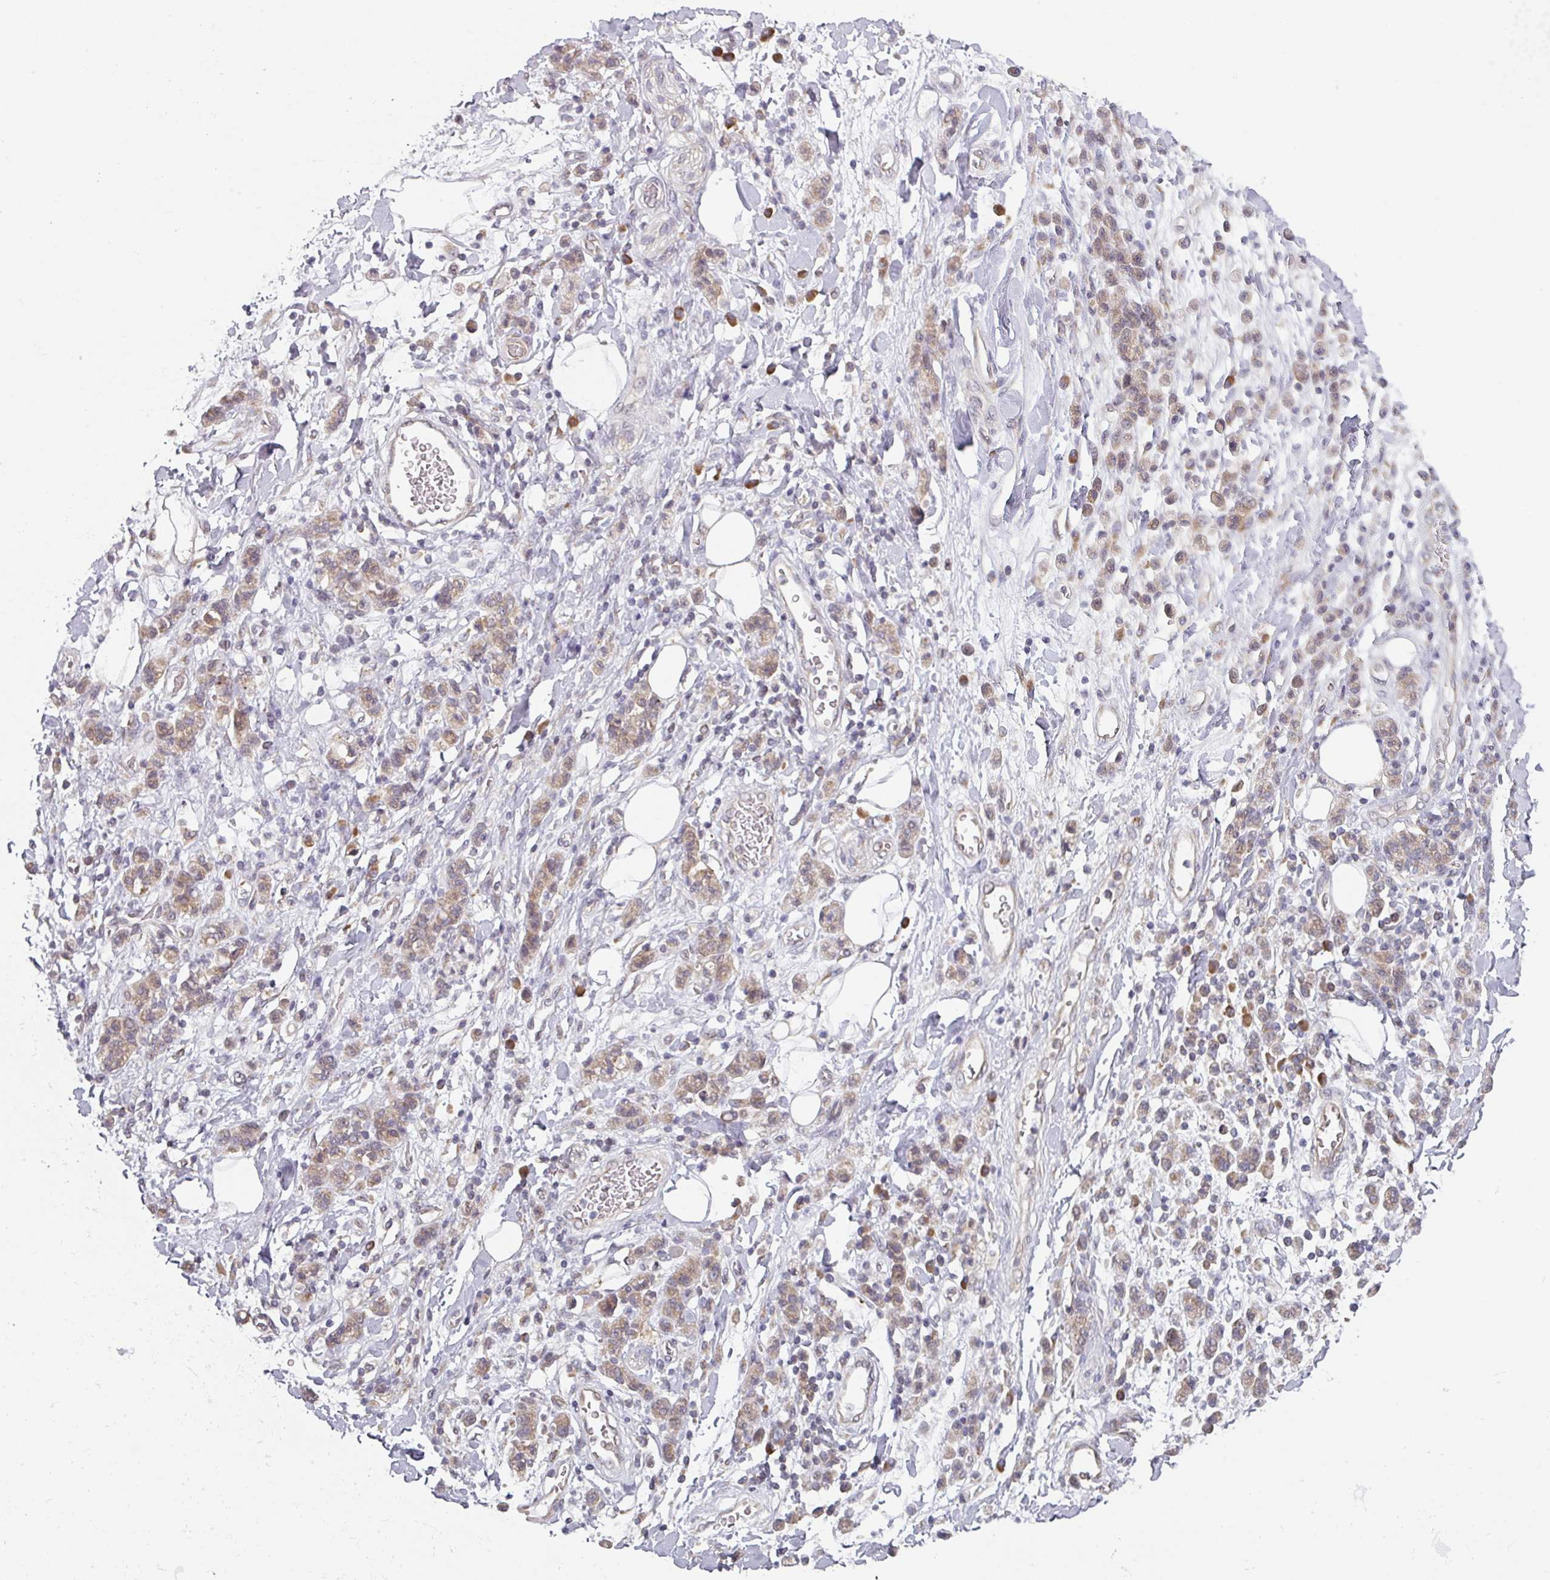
{"staining": {"intensity": "weak", "quantity": ">75%", "location": "cytoplasmic/membranous"}, "tissue": "stomach cancer", "cell_type": "Tumor cells", "image_type": "cancer", "snomed": [{"axis": "morphology", "description": "Adenocarcinoma, NOS"}, {"axis": "topography", "description": "Stomach"}], "caption": "High-power microscopy captured an immunohistochemistry micrograph of stomach adenocarcinoma, revealing weak cytoplasmic/membranous positivity in approximately >75% of tumor cells.", "gene": "TAPT1", "patient": {"sex": "male", "age": 77}}